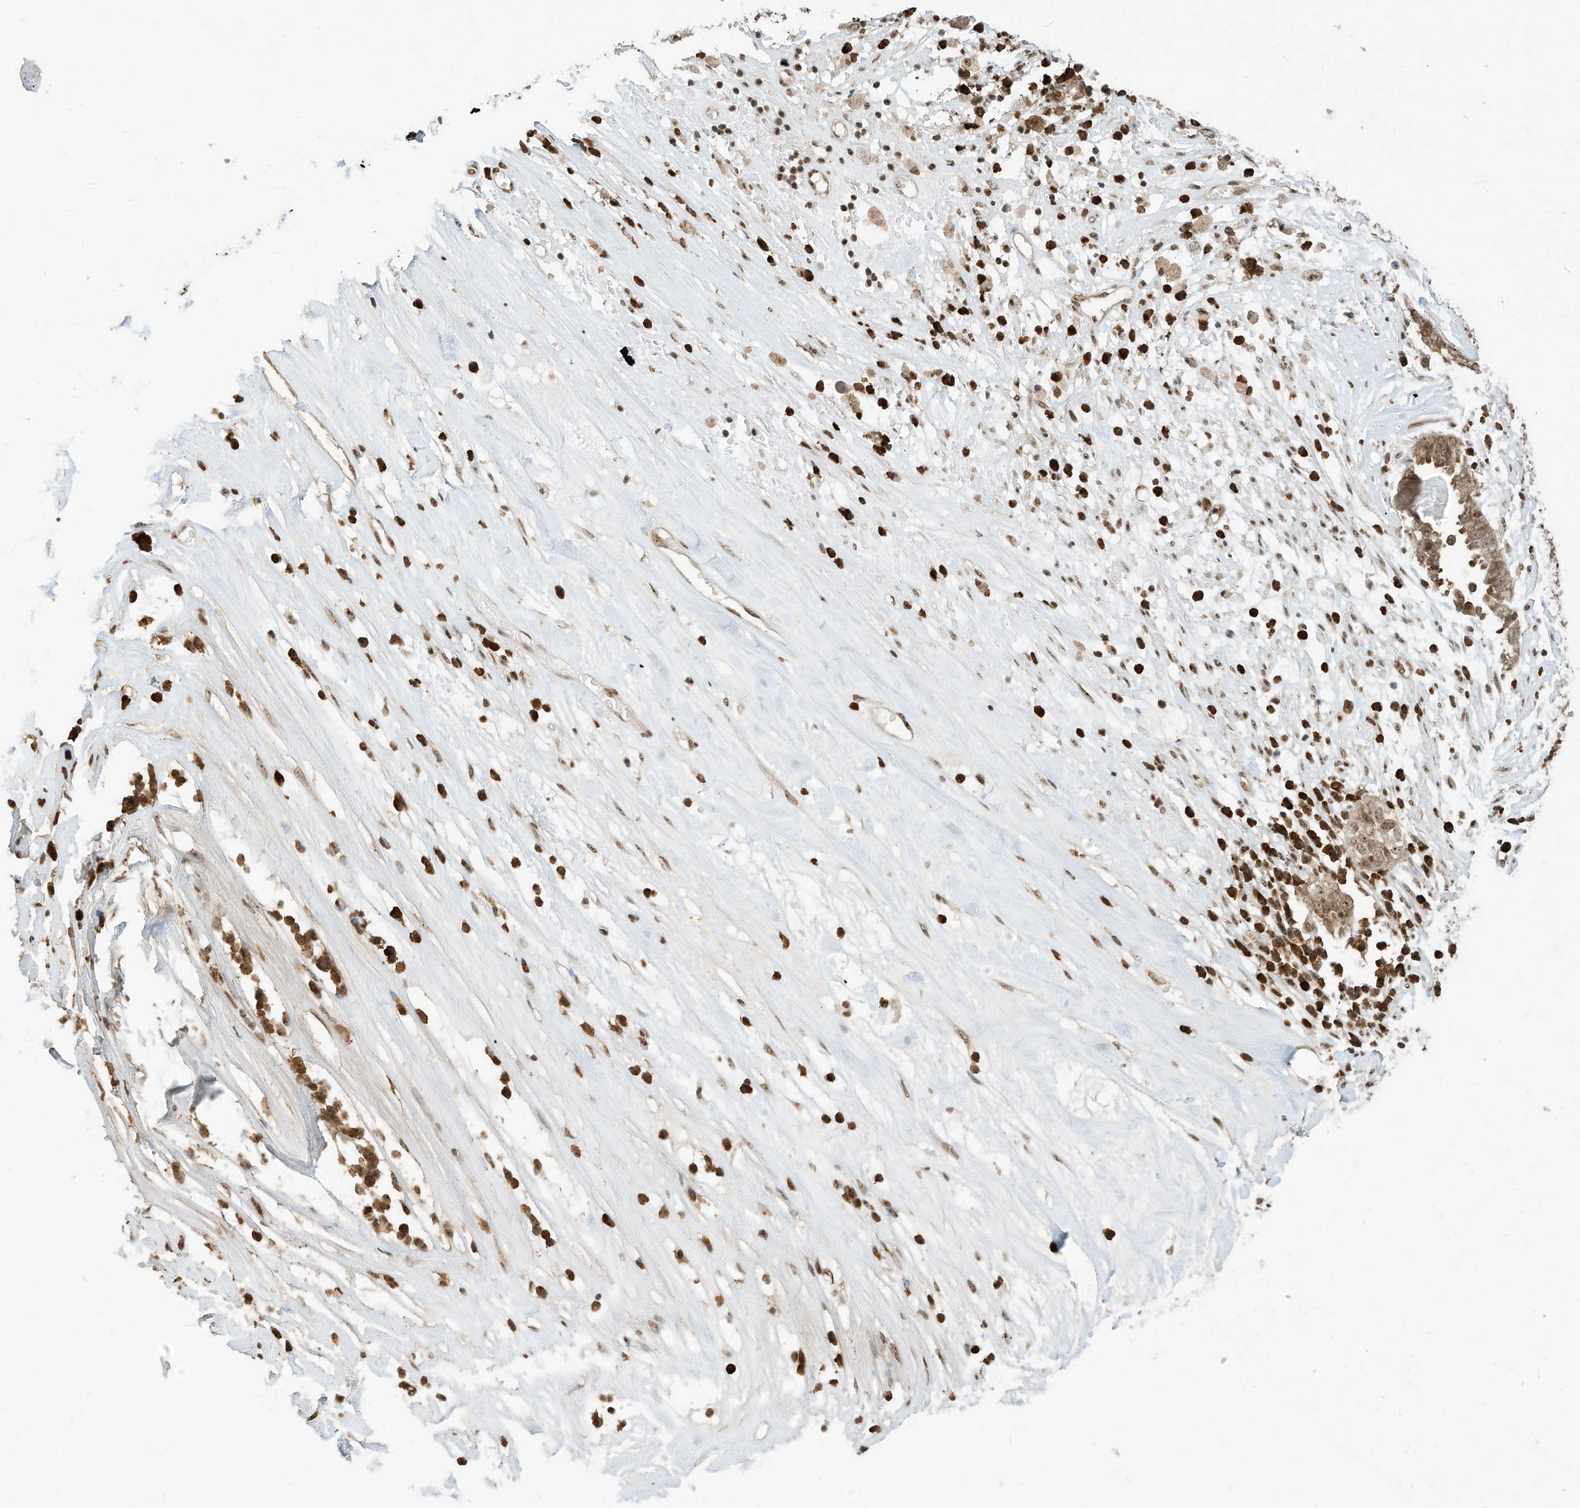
{"staining": {"intensity": "moderate", "quantity": ">75%", "location": "cytoplasmic/membranous,nuclear"}, "tissue": "ovarian cancer", "cell_type": "Tumor cells", "image_type": "cancer", "snomed": [{"axis": "morphology", "description": "Carcinoma, endometroid"}, {"axis": "topography", "description": "Ovary"}], "caption": "Human endometroid carcinoma (ovarian) stained for a protein (brown) exhibits moderate cytoplasmic/membranous and nuclear positive staining in approximately >75% of tumor cells.", "gene": "ZNF195", "patient": {"sex": "female", "age": 62}}